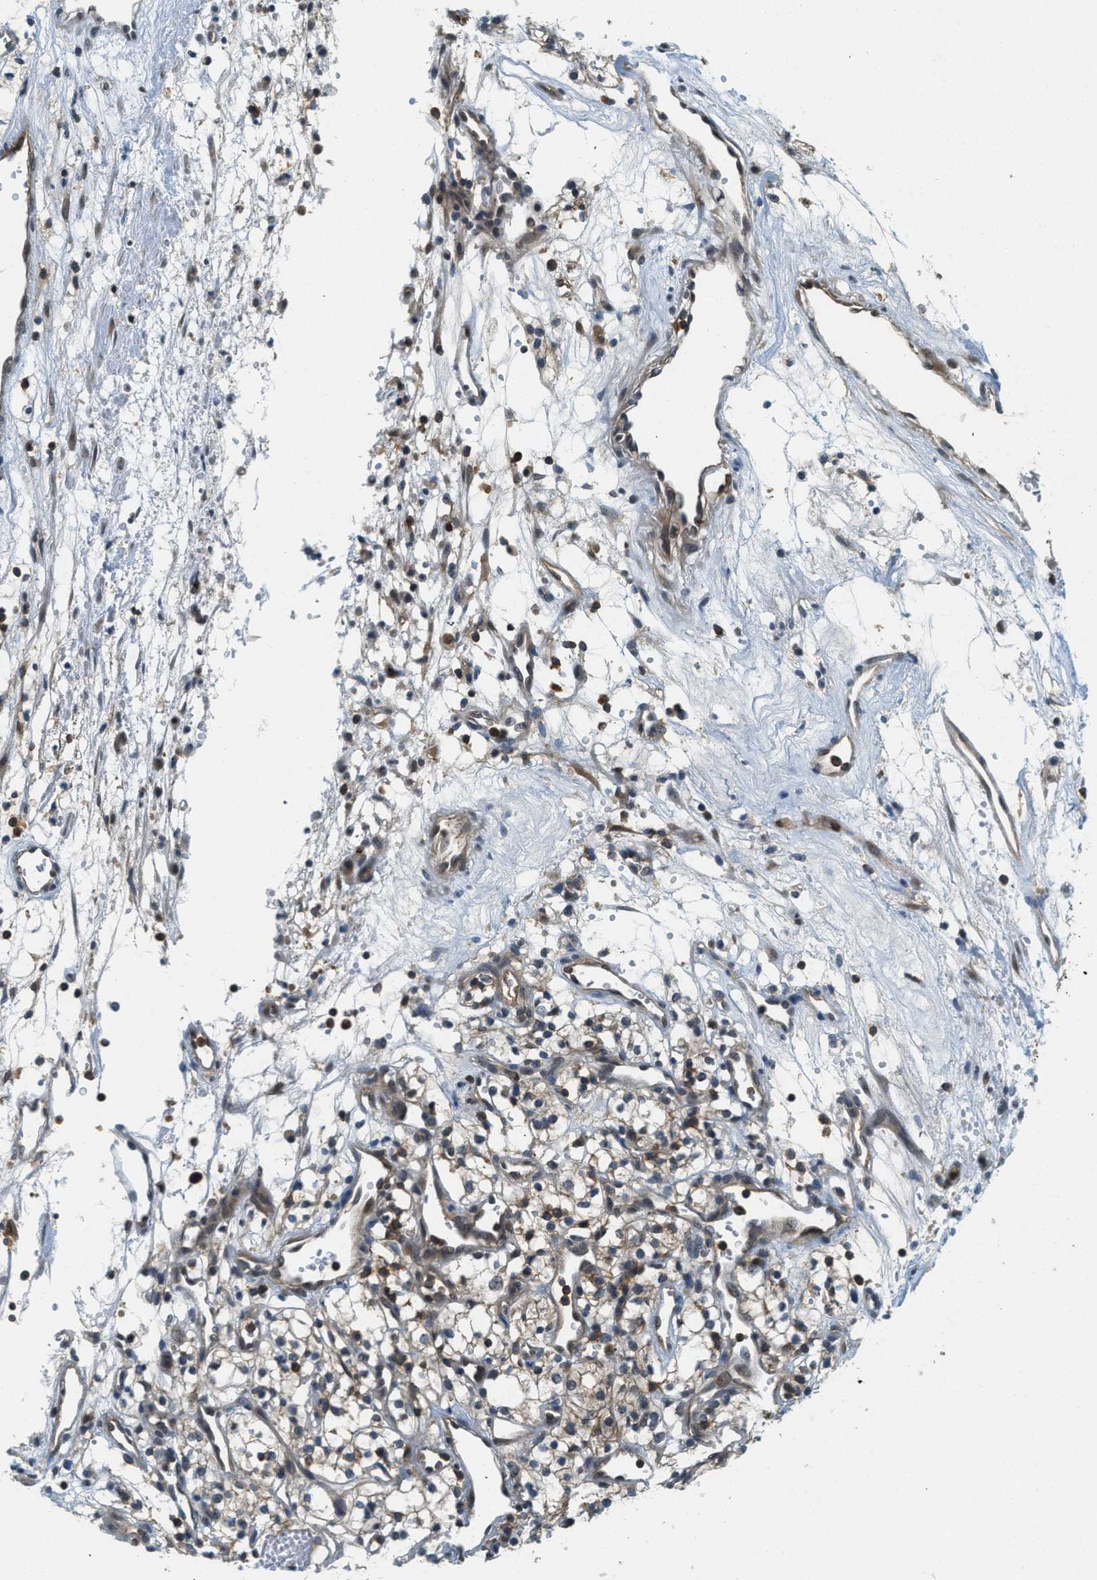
{"staining": {"intensity": "weak", "quantity": "<25%", "location": "cytoplasmic/membranous"}, "tissue": "renal cancer", "cell_type": "Tumor cells", "image_type": "cancer", "snomed": [{"axis": "morphology", "description": "Adenocarcinoma, NOS"}, {"axis": "topography", "description": "Kidney"}], "caption": "An immunohistochemistry (IHC) photomicrograph of renal cancer is shown. There is no staining in tumor cells of renal cancer. (DAB immunohistochemistry (IHC), high magnification).", "gene": "GMPPB", "patient": {"sex": "male", "age": 59}}